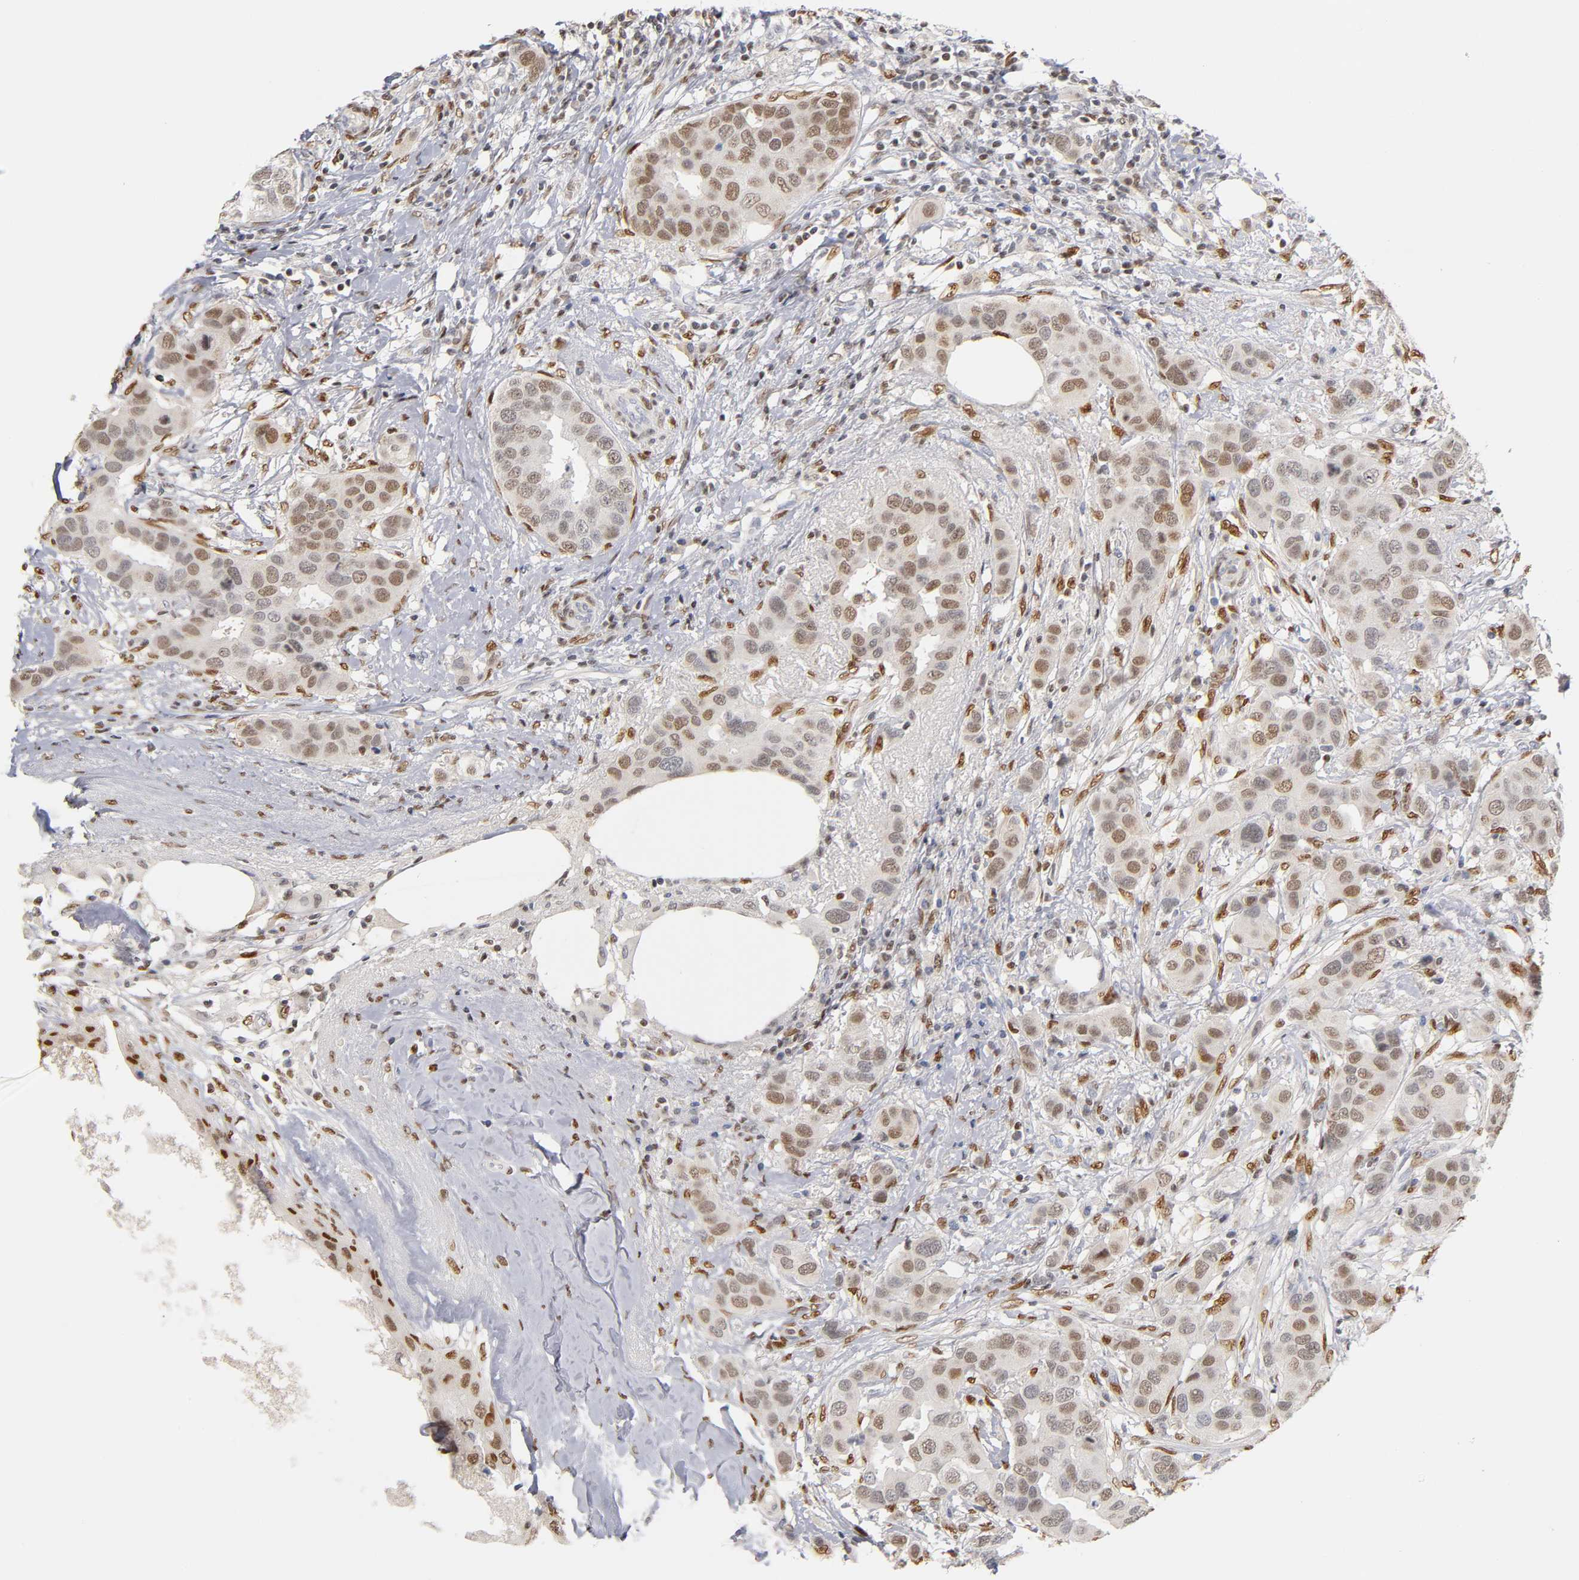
{"staining": {"intensity": "weak", "quantity": ">75%", "location": "nuclear"}, "tissue": "breast cancer", "cell_type": "Tumor cells", "image_type": "cancer", "snomed": [{"axis": "morphology", "description": "Duct carcinoma"}, {"axis": "topography", "description": "Breast"}], "caption": "Protein staining demonstrates weak nuclear staining in approximately >75% of tumor cells in invasive ductal carcinoma (breast). (DAB (3,3'-diaminobenzidine) IHC, brown staining for protein, blue staining for nuclei).", "gene": "RUNX1", "patient": {"sex": "female", "age": 50}}